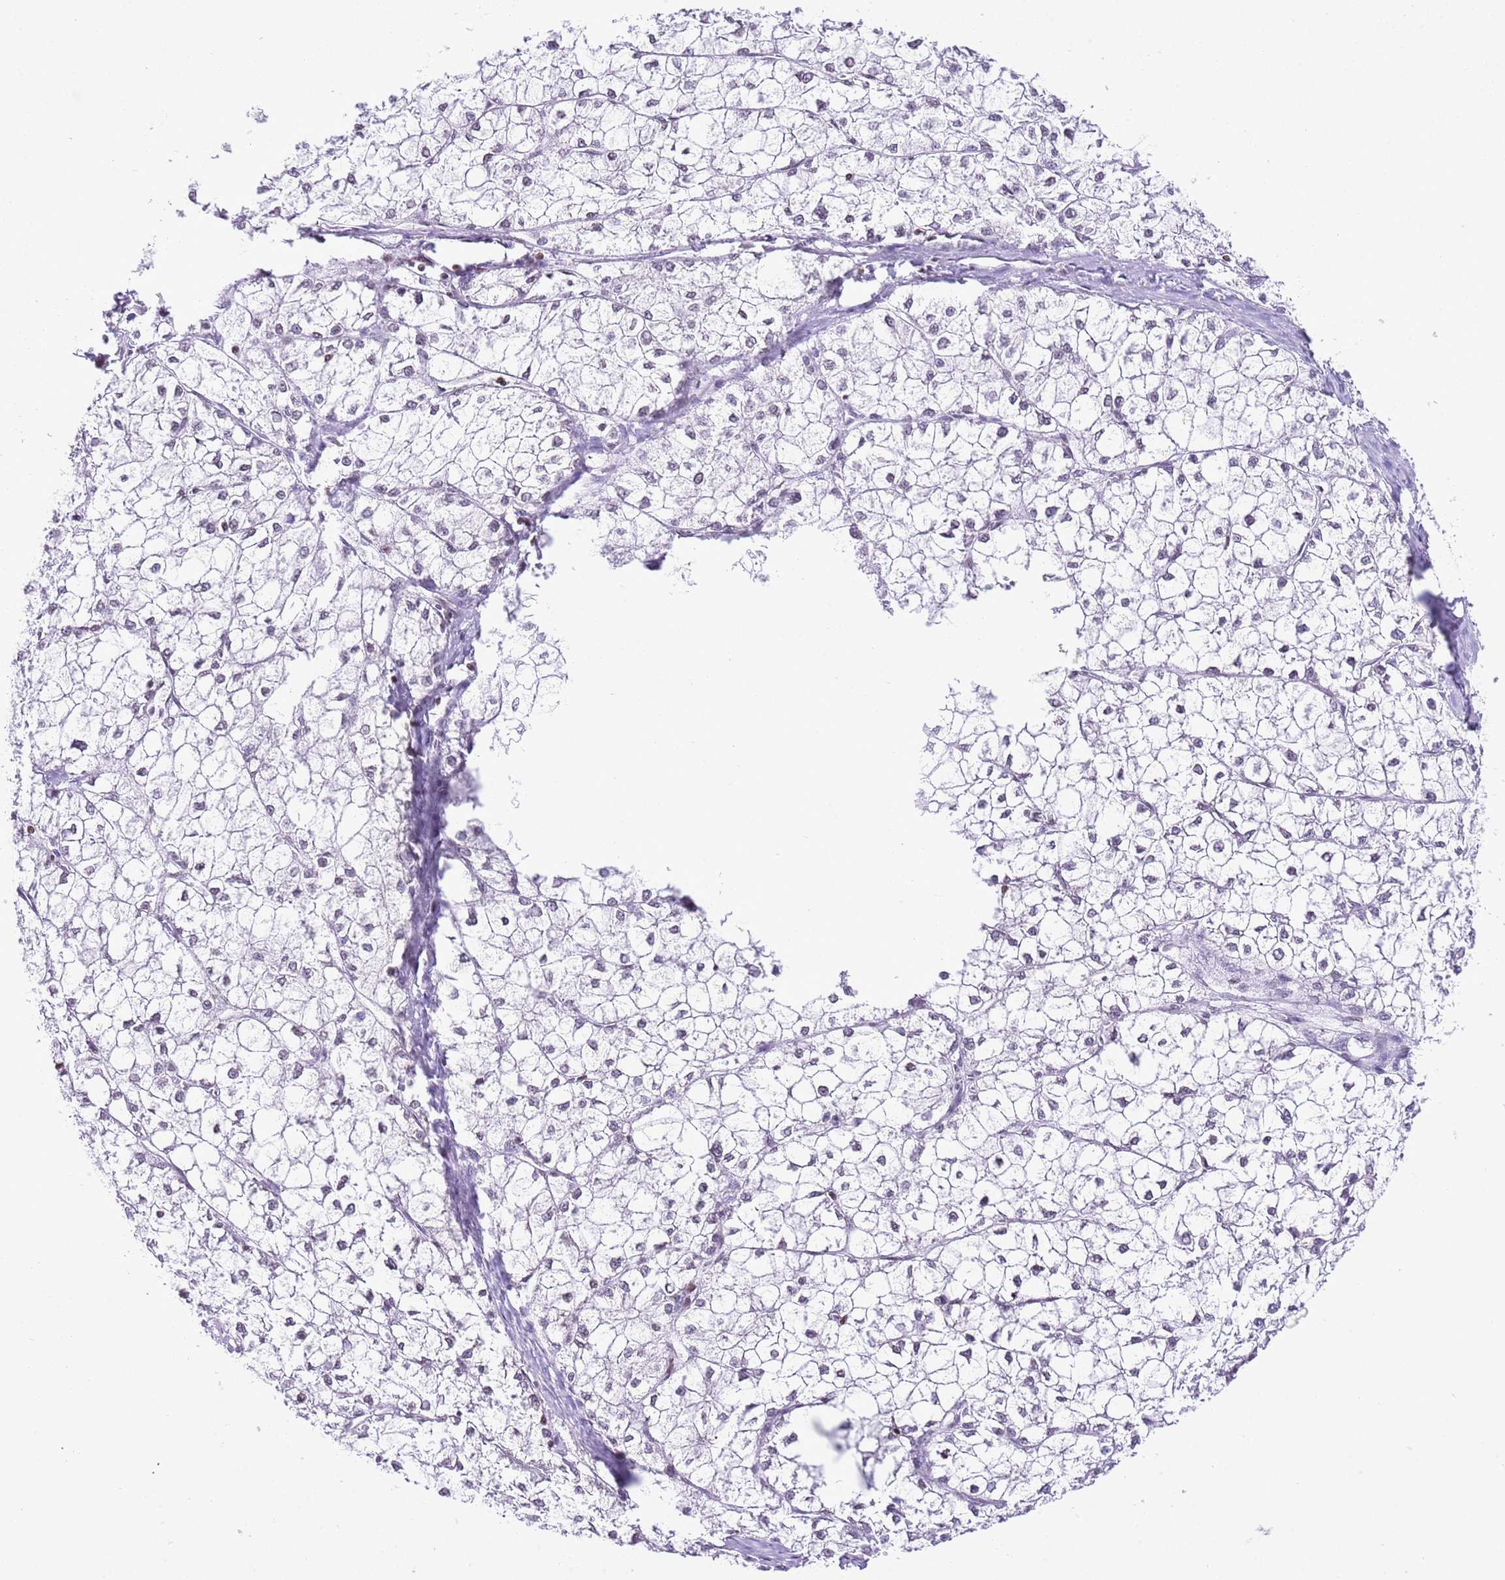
{"staining": {"intensity": "negative", "quantity": "none", "location": "none"}, "tissue": "liver cancer", "cell_type": "Tumor cells", "image_type": "cancer", "snomed": [{"axis": "morphology", "description": "Carcinoma, Hepatocellular, NOS"}, {"axis": "topography", "description": "Liver"}], "caption": "Tumor cells show no significant staining in liver cancer (hepatocellular carcinoma).", "gene": "PRR15", "patient": {"sex": "female", "age": 43}}